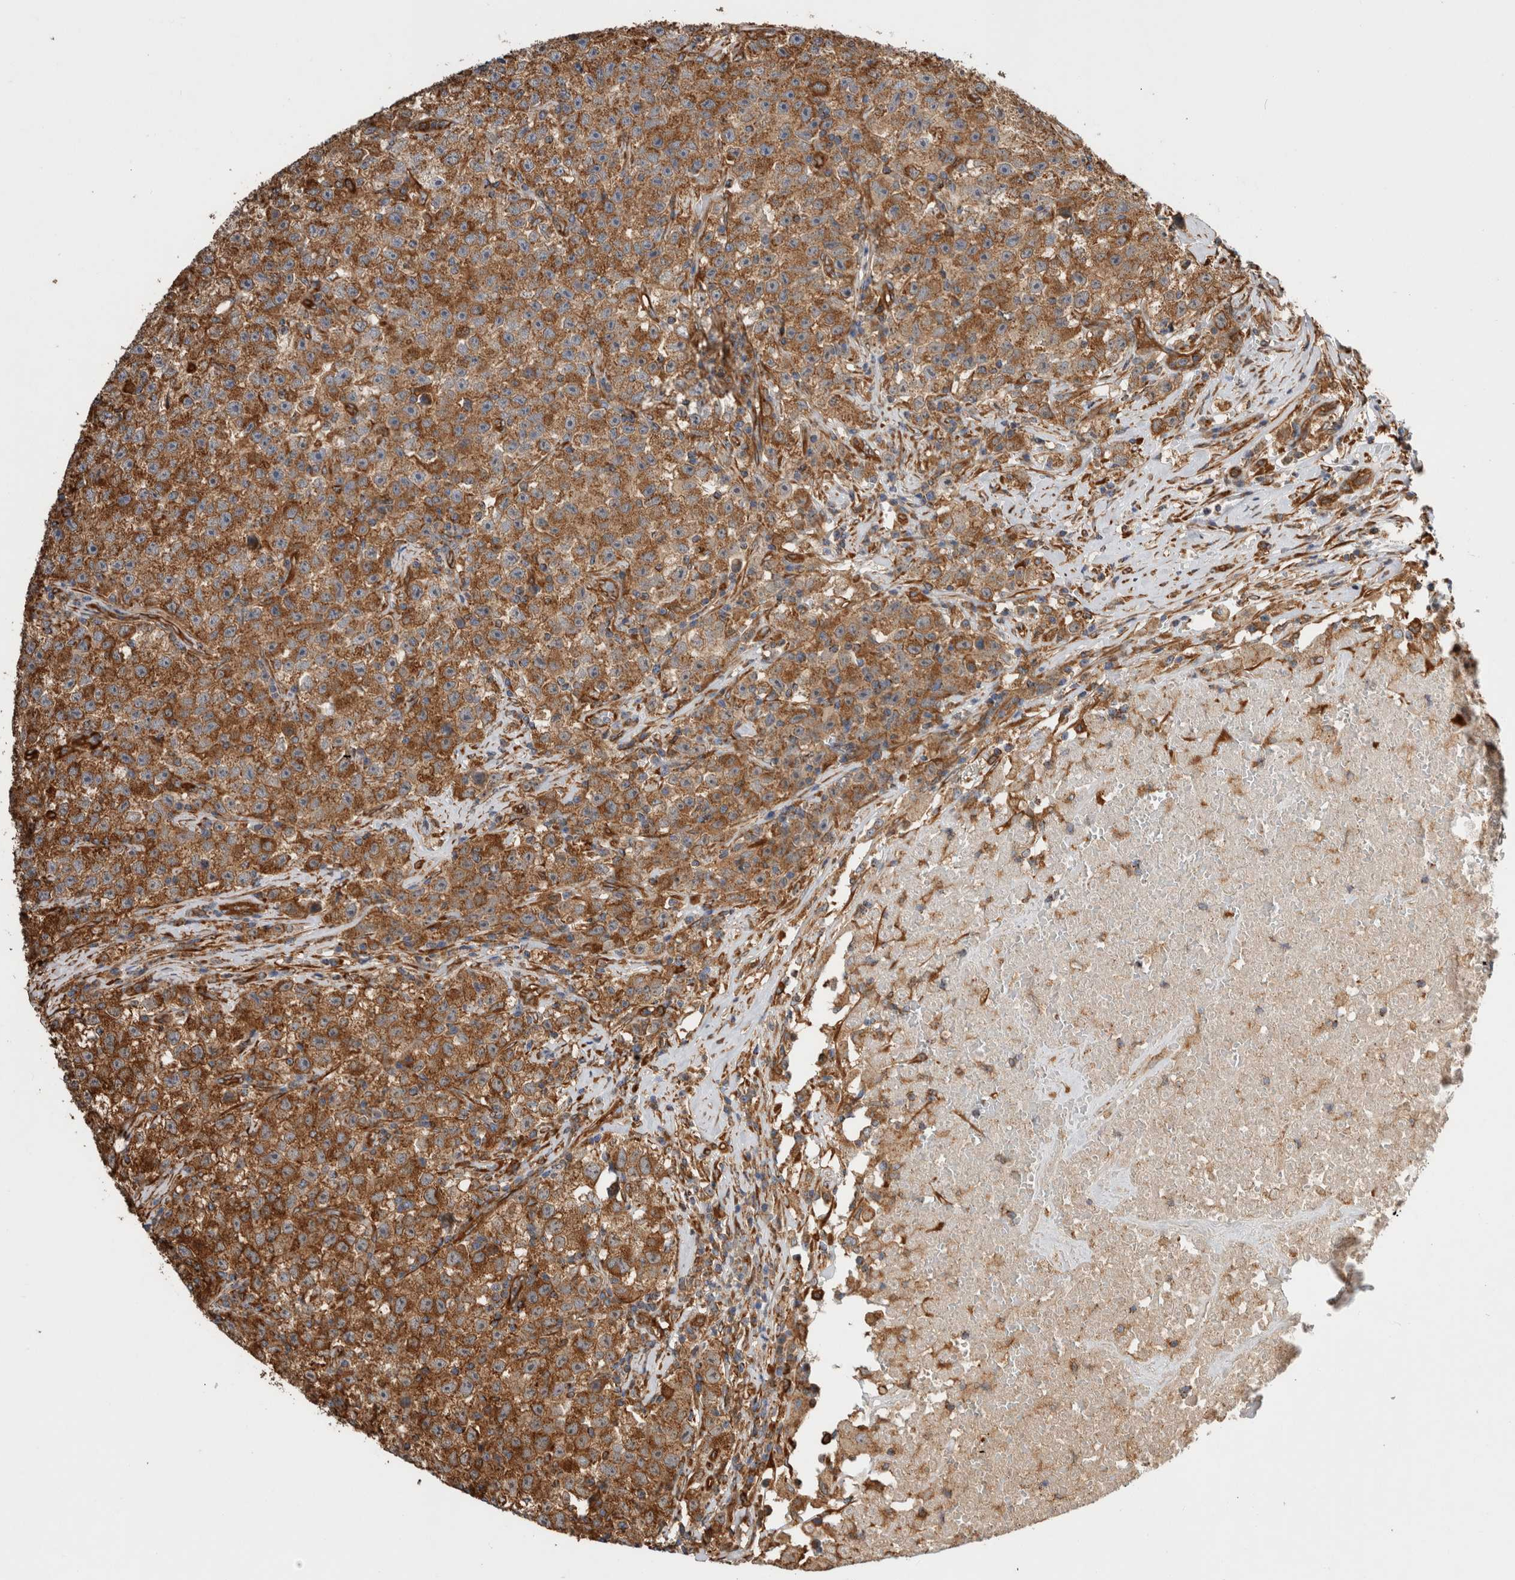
{"staining": {"intensity": "moderate", "quantity": ">75%", "location": "cytoplasmic/membranous"}, "tissue": "testis cancer", "cell_type": "Tumor cells", "image_type": "cancer", "snomed": [{"axis": "morphology", "description": "Seminoma, NOS"}, {"axis": "topography", "description": "Testis"}], "caption": "Protein expression analysis of human testis cancer reveals moderate cytoplasmic/membranous positivity in about >75% of tumor cells.", "gene": "ZNF397", "patient": {"sex": "male", "age": 22}}